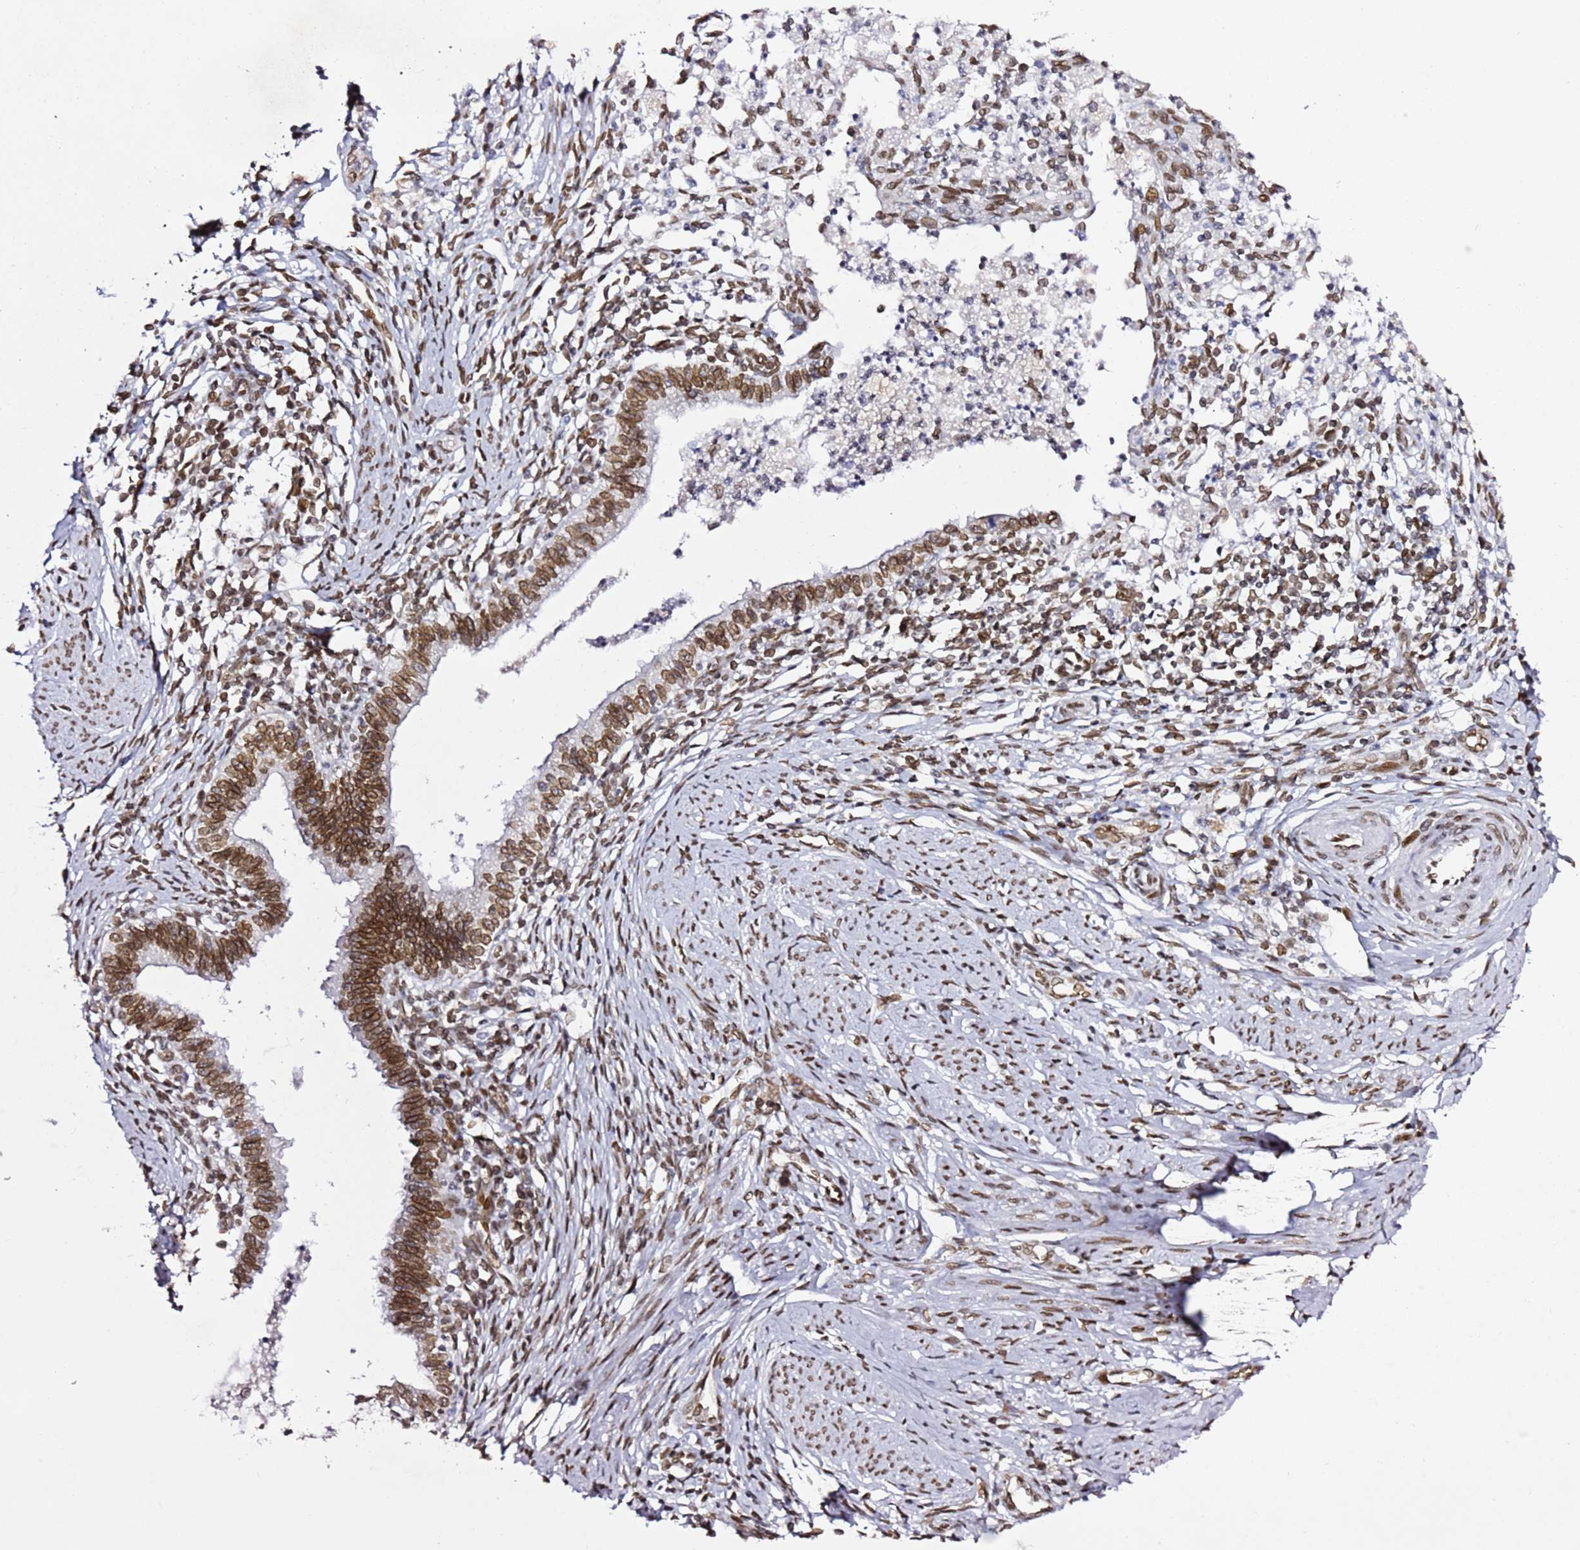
{"staining": {"intensity": "moderate", "quantity": ">75%", "location": "cytoplasmic/membranous,nuclear"}, "tissue": "cervical cancer", "cell_type": "Tumor cells", "image_type": "cancer", "snomed": [{"axis": "morphology", "description": "Adenocarcinoma, NOS"}, {"axis": "topography", "description": "Cervix"}], "caption": "Immunohistochemical staining of cervical adenocarcinoma reveals moderate cytoplasmic/membranous and nuclear protein staining in about >75% of tumor cells. The staining is performed using DAB (3,3'-diaminobenzidine) brown chromogen to label protein expression. The nuclei are counter-stained blue using hematoxylin.", "gene": "POU6F1", "patient": {"sex": "female", "age": 36}}